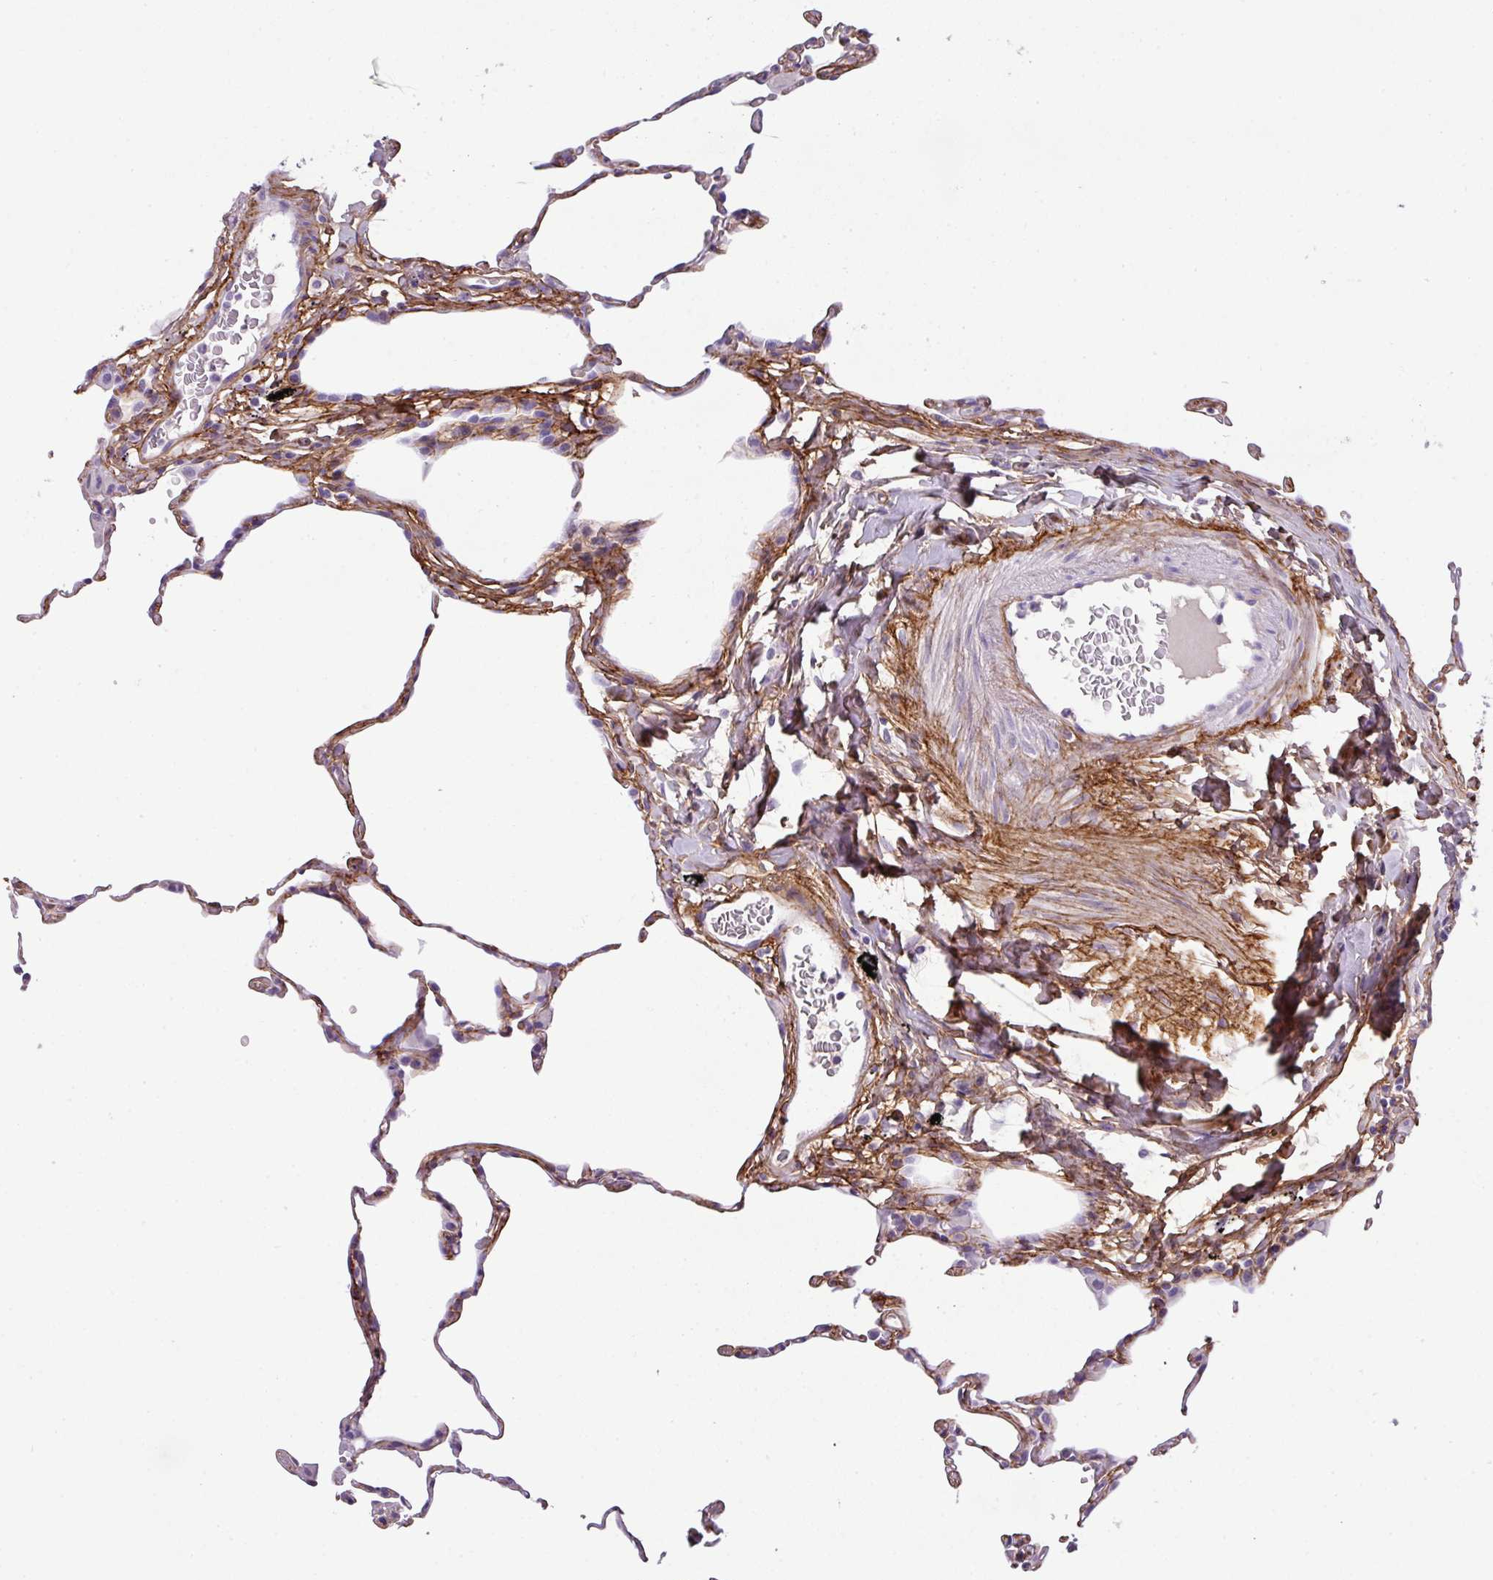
{"staining": {"intensity": "moderate", "quantity": "<25%", "location": "cytoplasmic/membranous"}, "tissue": "lung", "cell_type": "Alveolar cells", "image_type": "normal", "snomed": [{"axis": "morphology", "description": "Normal tissue, NOS"}, {"axis": "topography", "description": "Lung"}], "caption": "Immunohistochemistry (DAB (3,3'-diaminobenzidine)) staining of normal lung demonstrates moderate cytoplasmic/membranous protein staining in approximately <25% of alveolar cells.", "gene": "PARD6G", "patient": {"sex": "female", "age": 57}}